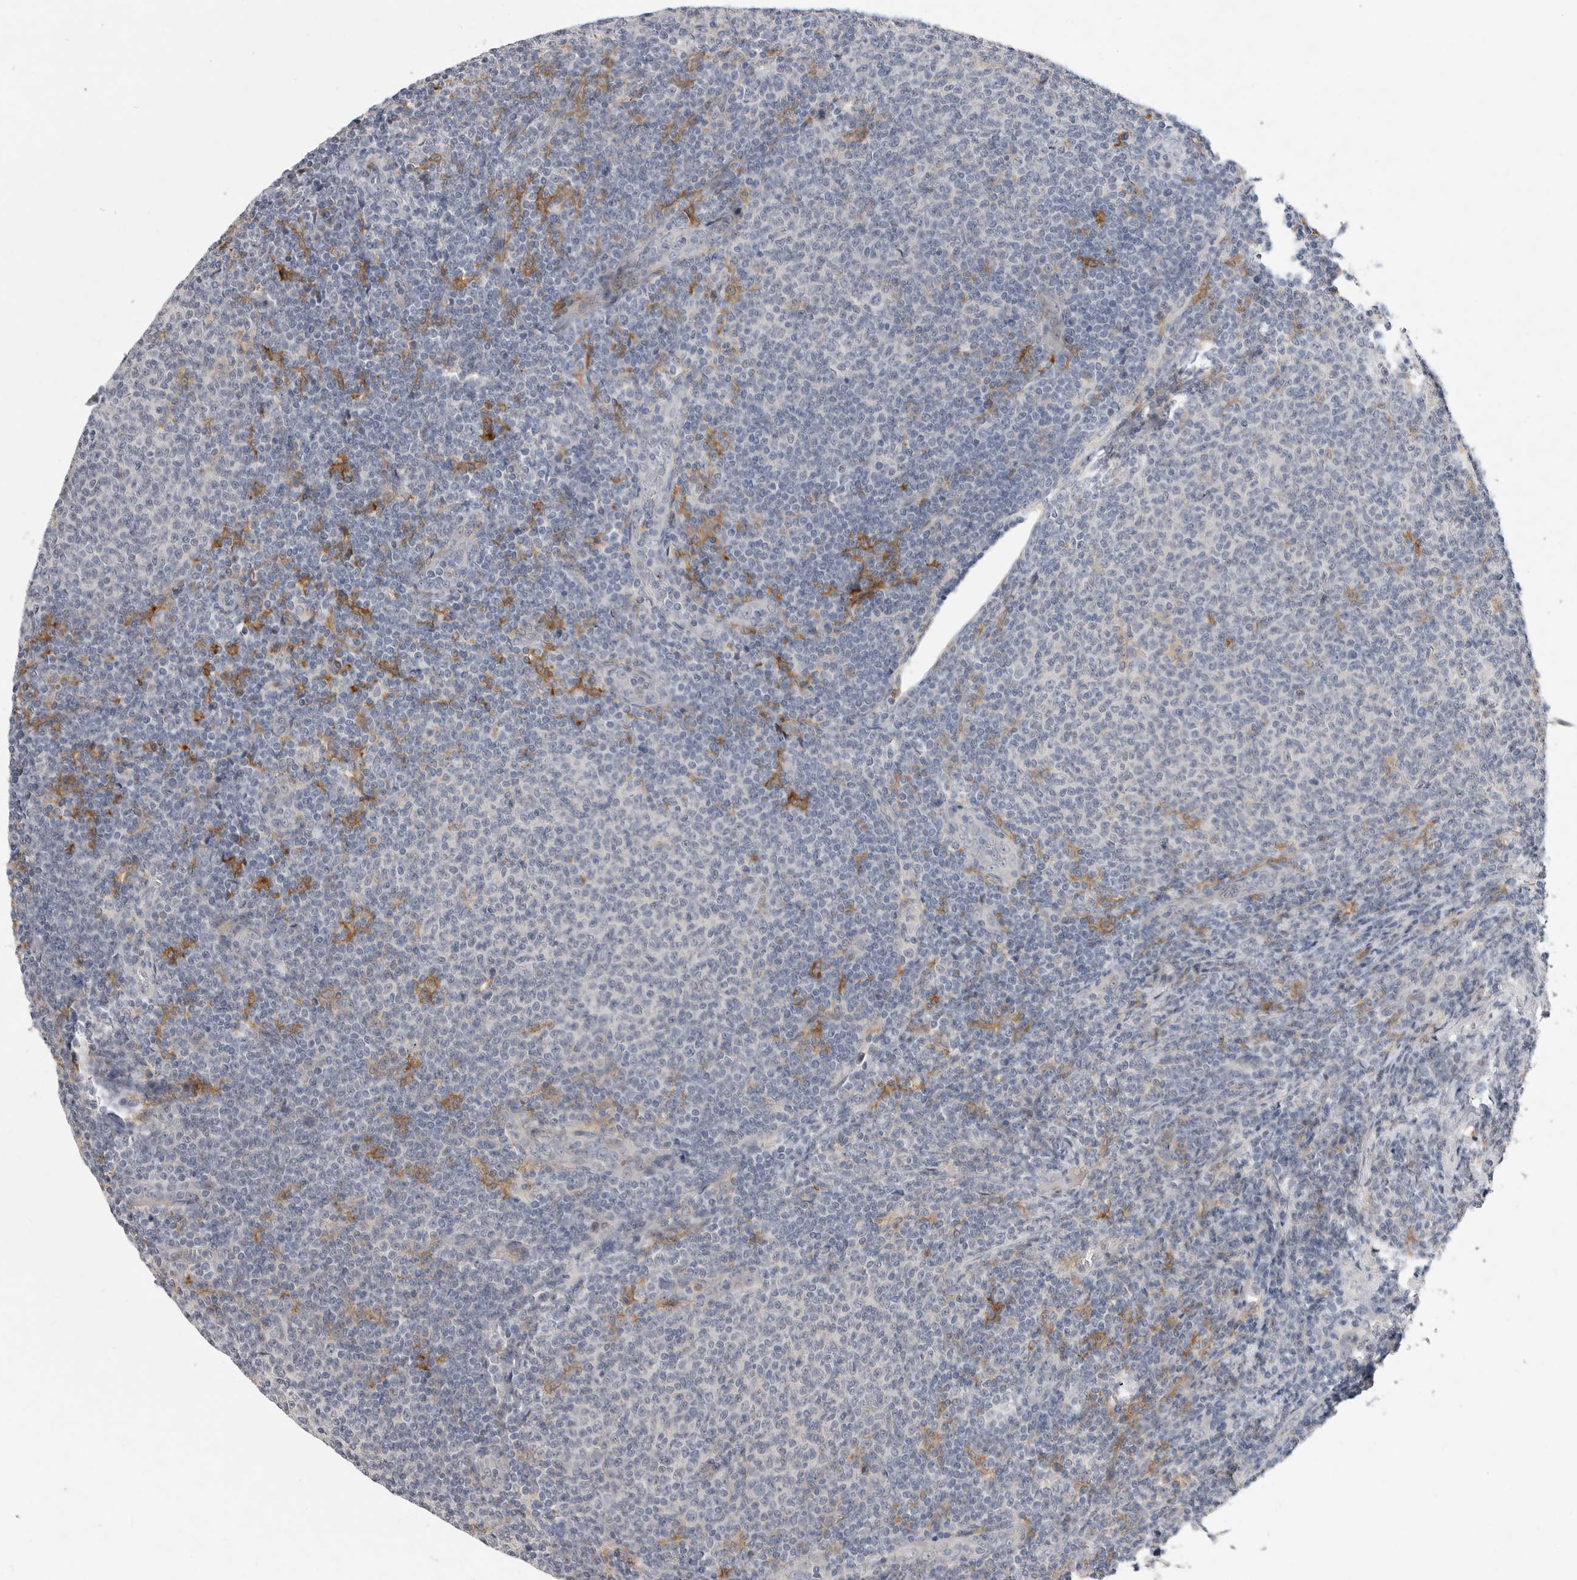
{"staining": {"intensity": "negative", "quantity": "none", "location": "none"}, "tissue": "lymphoma", "cell_type": "Tumor cells", "image_type": "cancer", "snomed": [{"axis": "morphology", "description": "Malignant lymphoma, non-Hodgkin's type, Low grade"}, {"axis": "topography", "description": "Lymph node"}], "caption": "Tumor cells show no significant expression in lymphoma. (DAB immunohistochemistry with hematoxylin counter stain).", "gene": "ITGAD", "patient": {"sex": "male", "age": 66}}